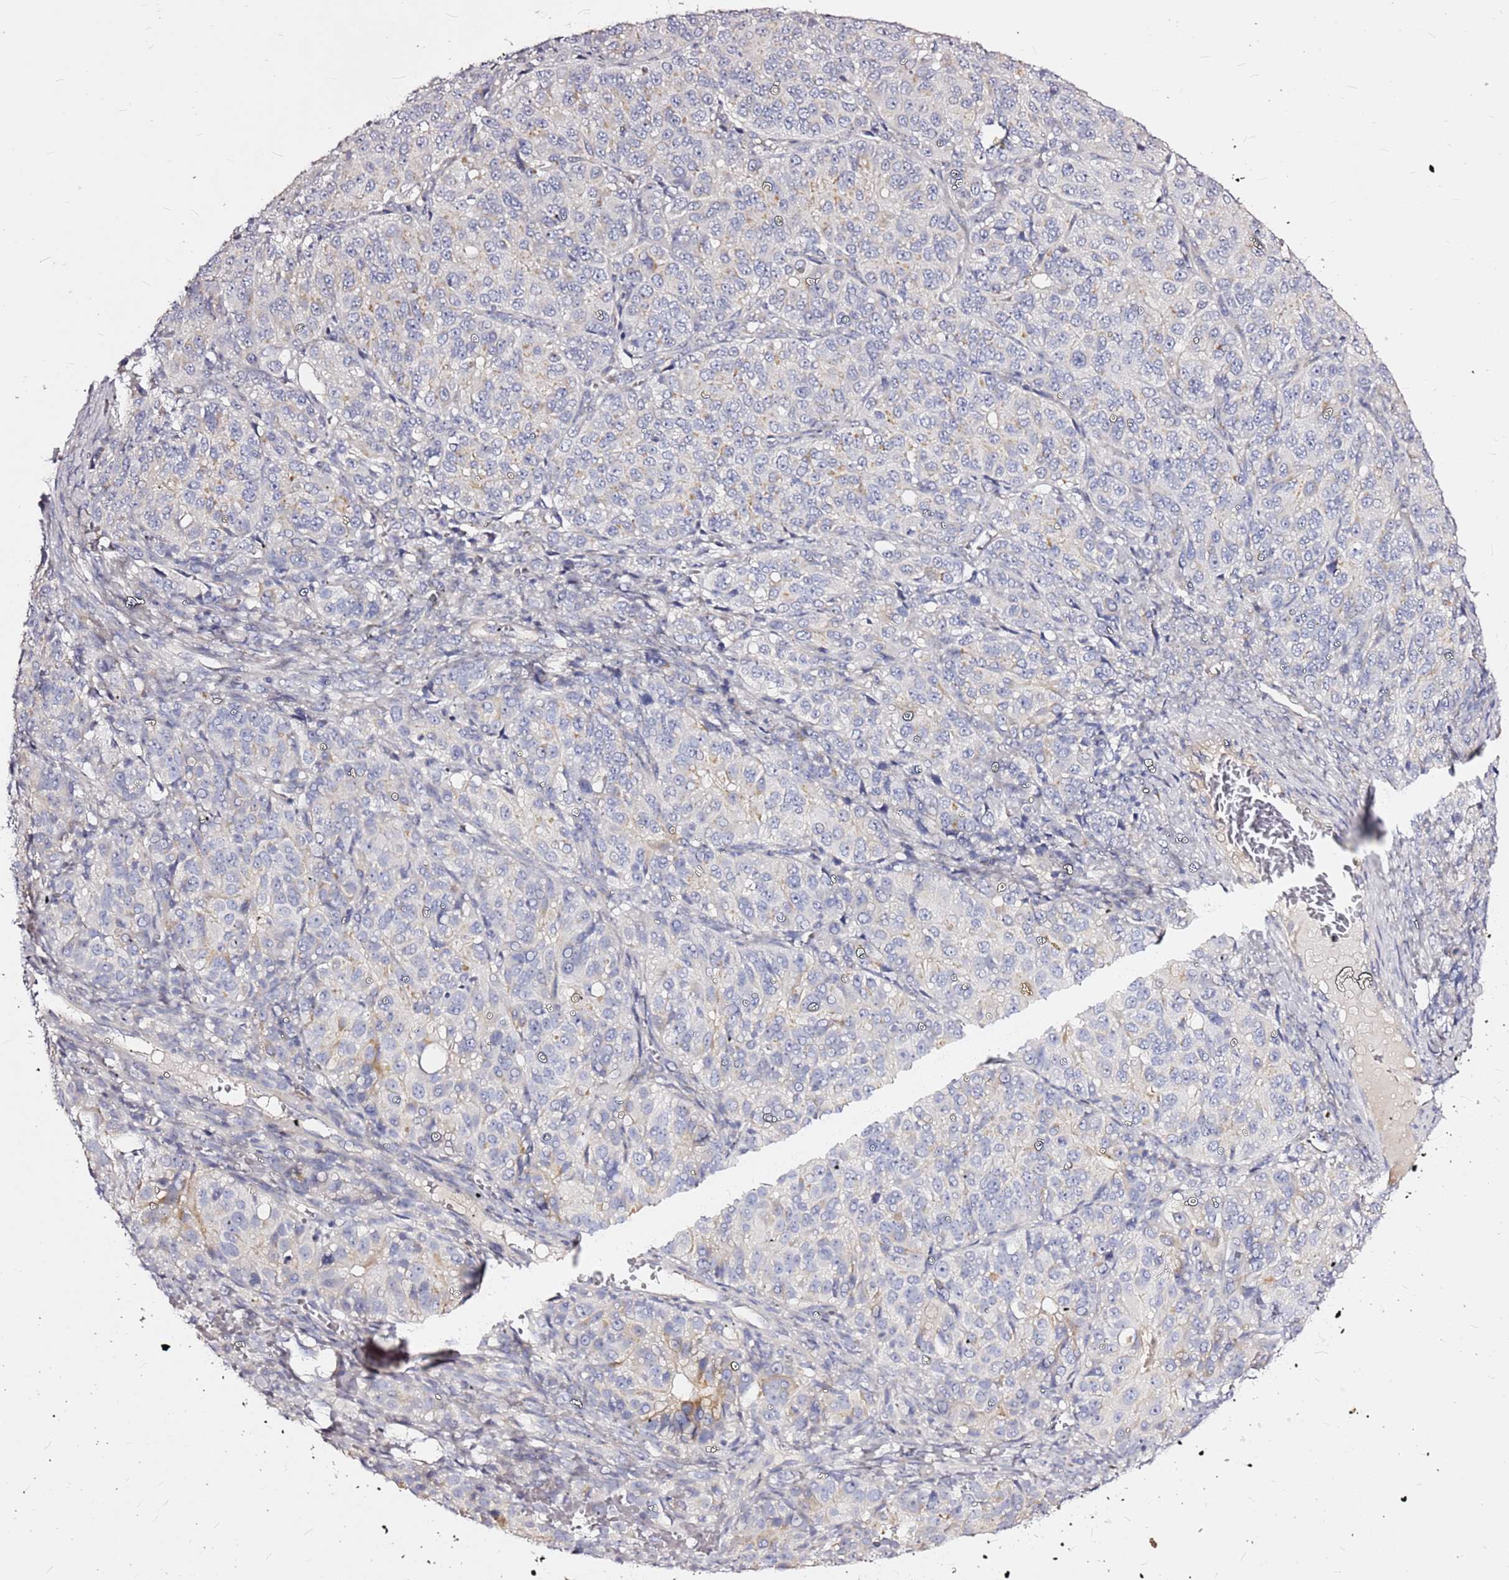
{"staining": {"intensity": "negative", "quantity": "none", "location": "none"}, "tissue": "ovarian cancer", "cell_type": "Tumor cells", "image_type": "cancer", "snomed": [{"axis": "morphology", "description": "Carcinoma, endometroid"}, {"axis": "topography", "description": "Ovary"}], "caption": "The photomicrograph demonstrates no staining of tumor cells in ovarian cancer (endometroid carcinoma).", "gene": "CASD1", "patient": {"sex": "female", "age": 51}}